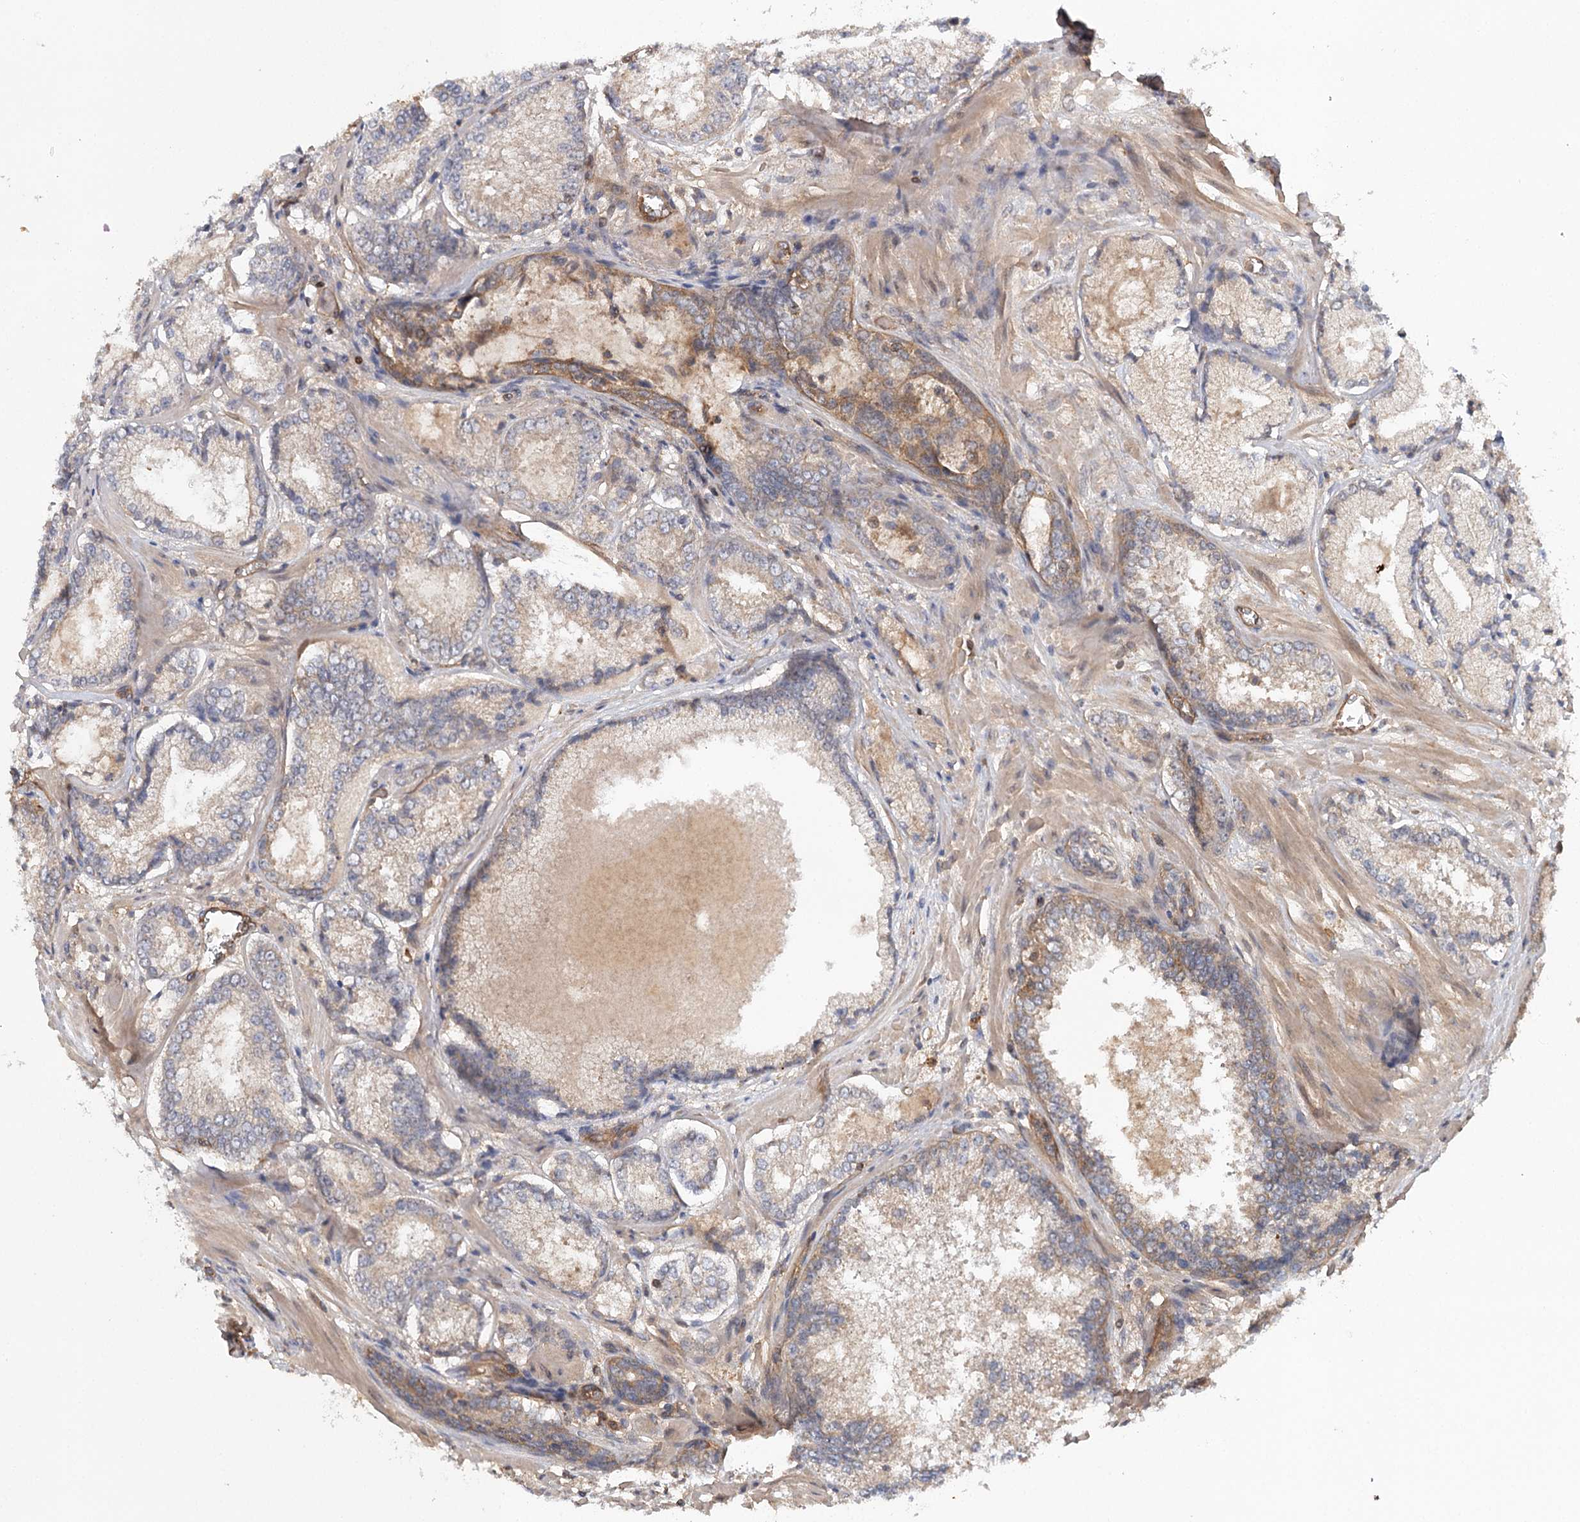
{"staining": {"intensity": "moderate", "quantity": "<25%", "location": "cytoplasmic/membranous"}, "tissue": "prostate cancer", "cell_type": "Tumor cells", "image_type": "cancer", "snomed": [{"axis": "morphology", "description": "Adenocarcinoma, Low grade"}, {"axis": "topography", "description": "Prostate"}], "caption": "A photomicrograph of prostate cancer (low-grade adenocarcinoma) stained for a protein demonstrates moderate cytoplasmic/membranous brown staining in tumor cells.", "gene": "BCR", "patient": {"sex": "male", "age": 74}}